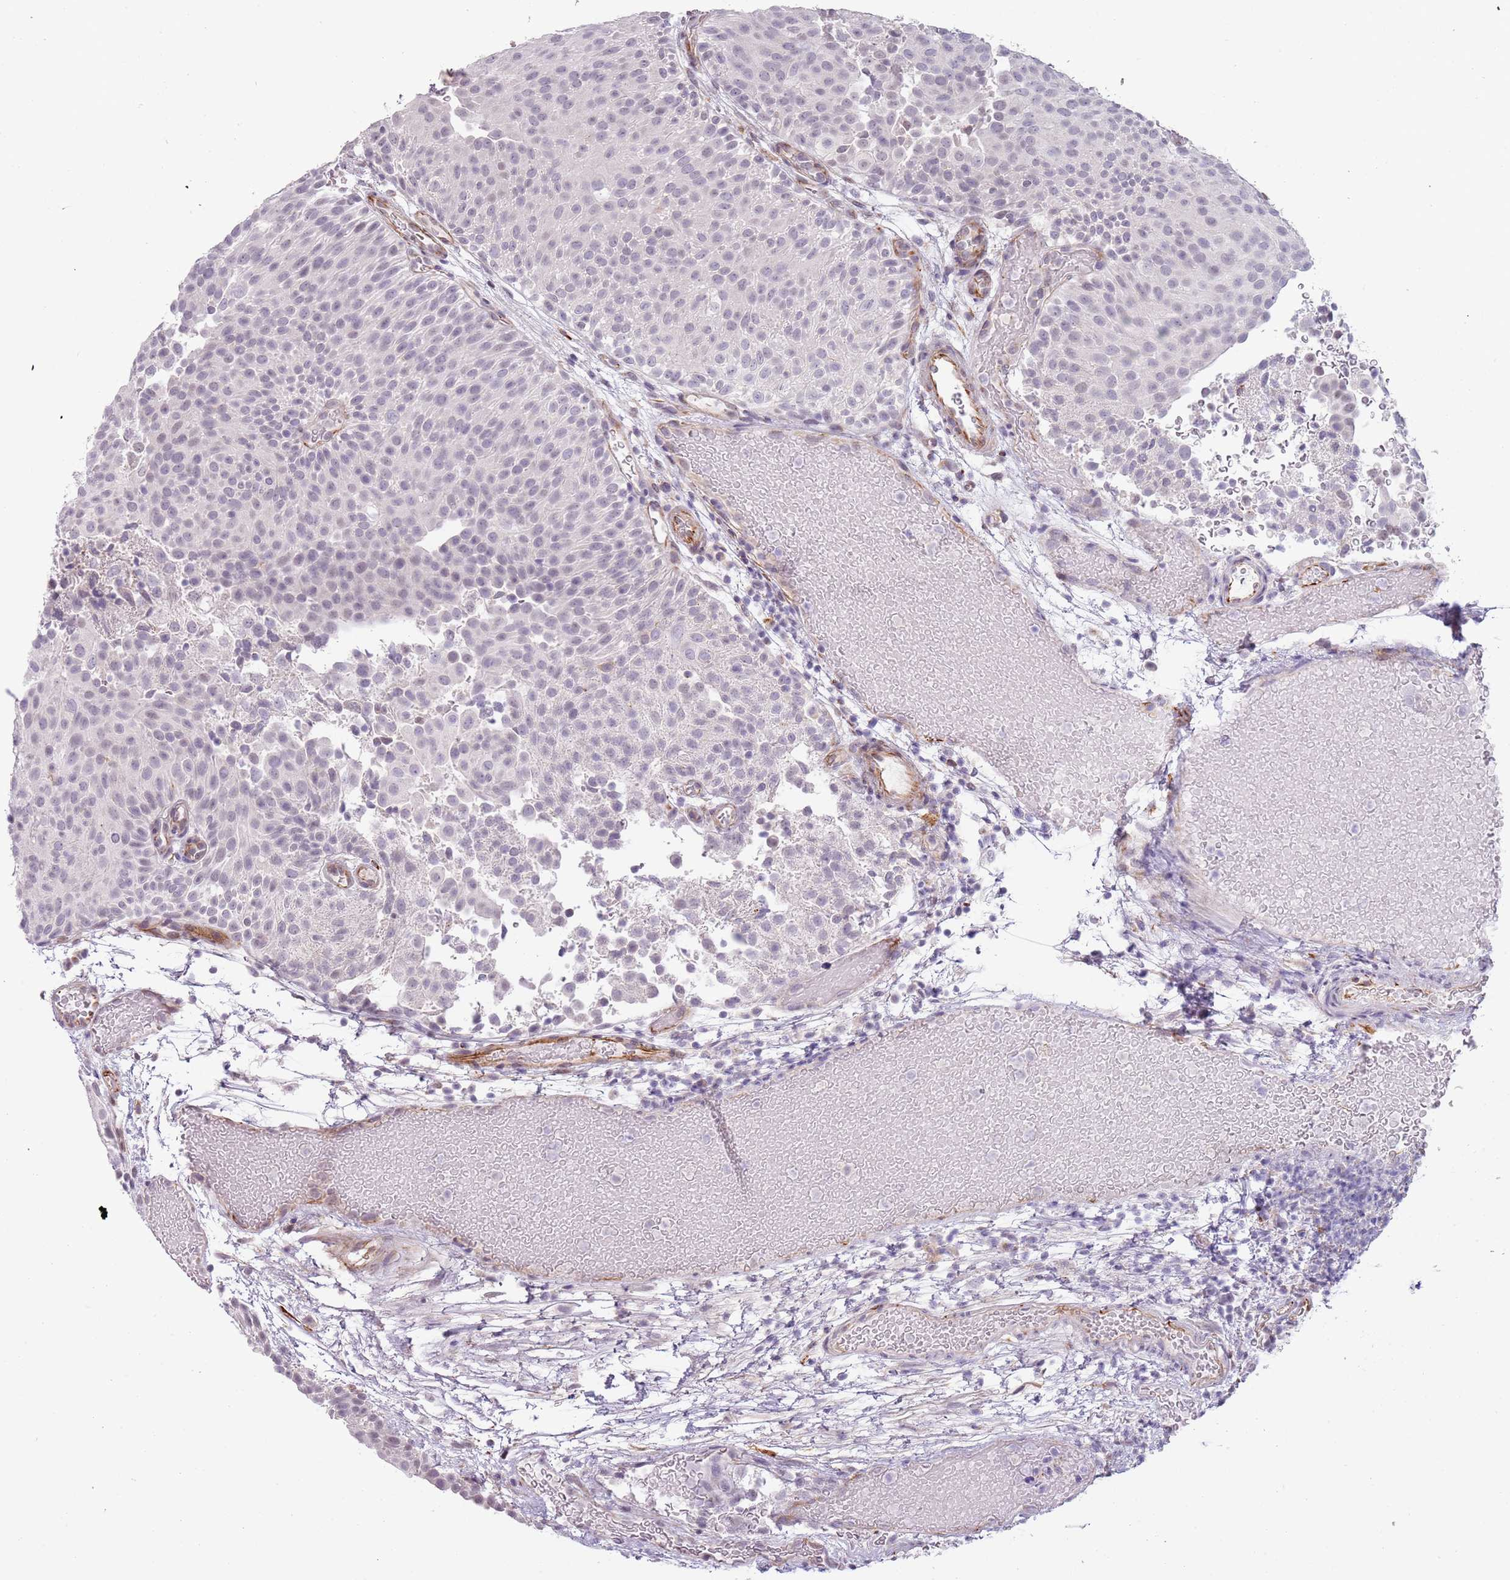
{"staining": {"intensity": "negative", "quantity": "none", "location": "none"}, "tissue": "urothelial cancer", "cell_type": "Tumor cells", "image_type": "cancer", "snomed": [{"axis": "morphology", "description": "Urothelial carcinoma, Low grade"}, {"axis": "topography", "description": "Urinary bladder"}], "caption": "An image of human urothelial cancer is negative for staining in tumor cells.", "gene": "NBPF3", "patient": {"sex": "male", "age": 78}}